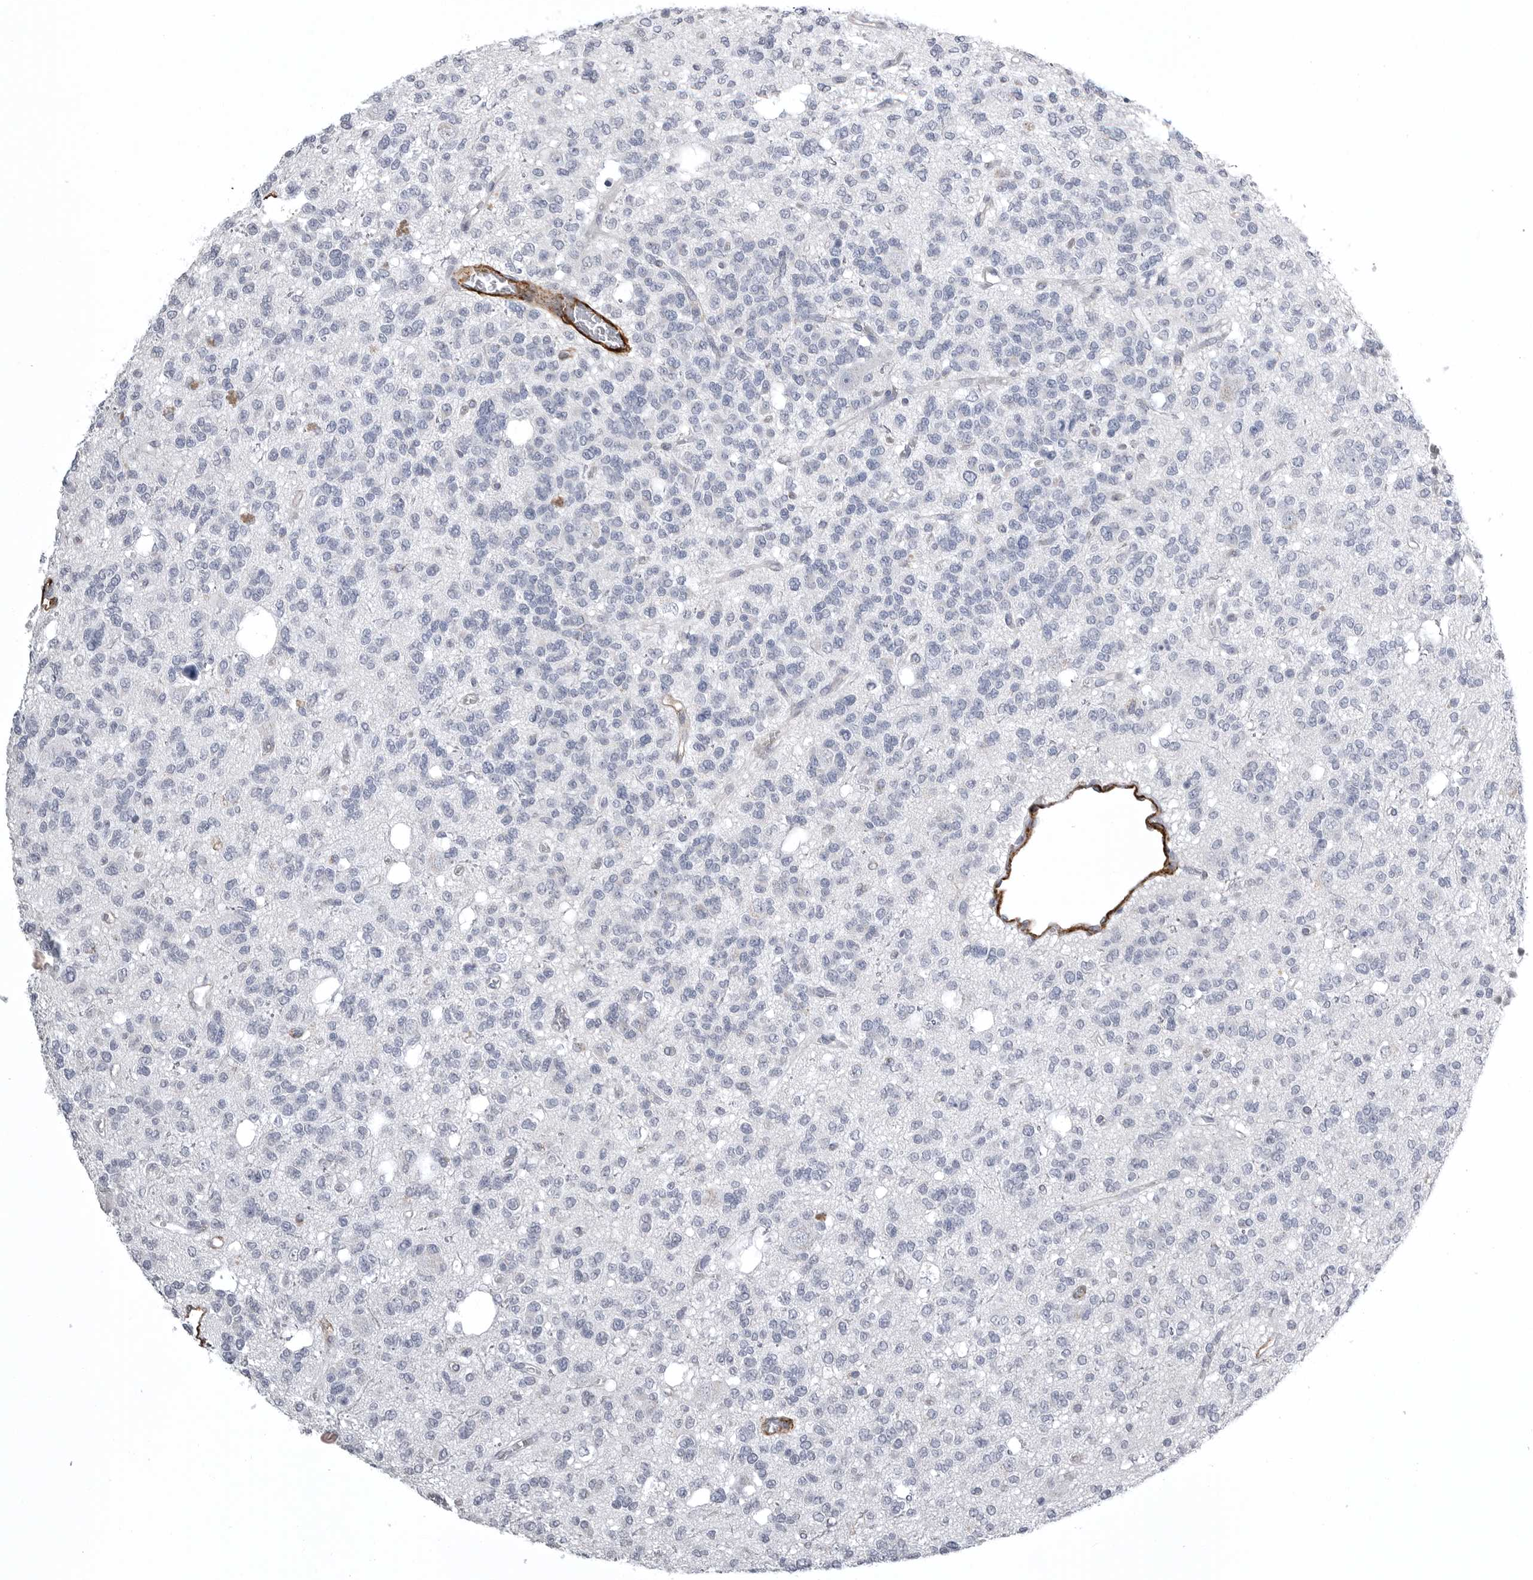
{"staining": {"intensity": "negative", "quantity": "none", "location": "none"}, "tissue": "glioma", "cell_type": "Tumor cells", "image_type": "cancer", "snomed": [{"axis": "morphology", "description": "Glioma, malignant, Low grade"}, {"axis": "topography", "description": "Brain"}], "caption": "This is a histopathology image of immunohistochemistry (IHC) staining of glioma, which shows no staining in tumor cells.", "gene": "AOC3", "patient": {"sex": "male", "age": 38}}